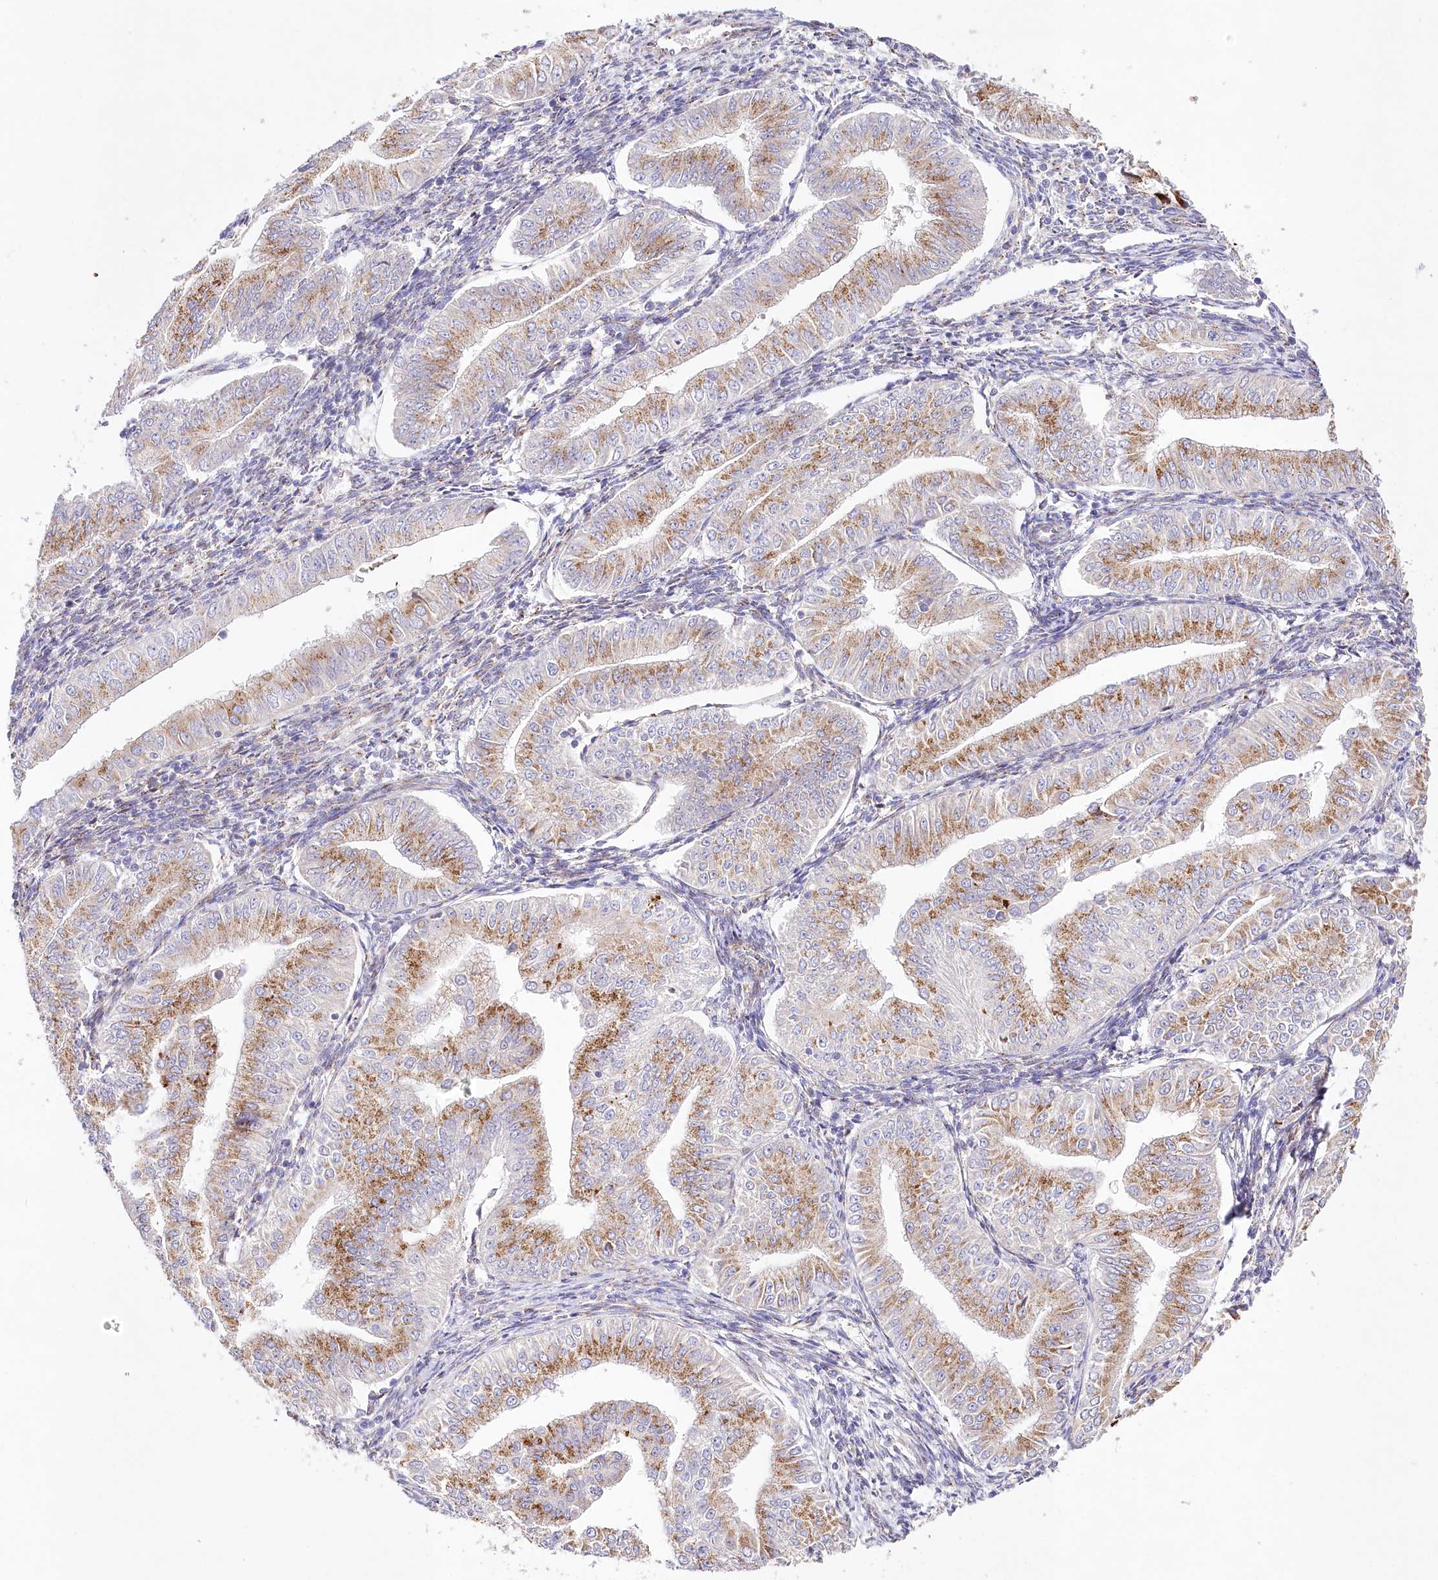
{"staining": {"intensity": "moderate", "quantity": ">75%", "location": "cytoplasmic/membranous"}, "tissue": "endometrial cancer", "cell_type": "Tumor cells", "image_type": "cancer", "snomed": [{"axis": "morphology", "description": "Normal tissue, NOS"}, {"axis": "morphology", "description": "Adenocarcinoma, NOS"}, {"axis": "topography", "description": "Endometrium"}], "caption": "A brown stain shows moderate cytoplasmic/membranous positivity of a protein in human endometrial cancer (adenocarcinoma) tumor cells.", "gene": "ABRAXAS2", "patient": {"sex": "female", "age": 53}}